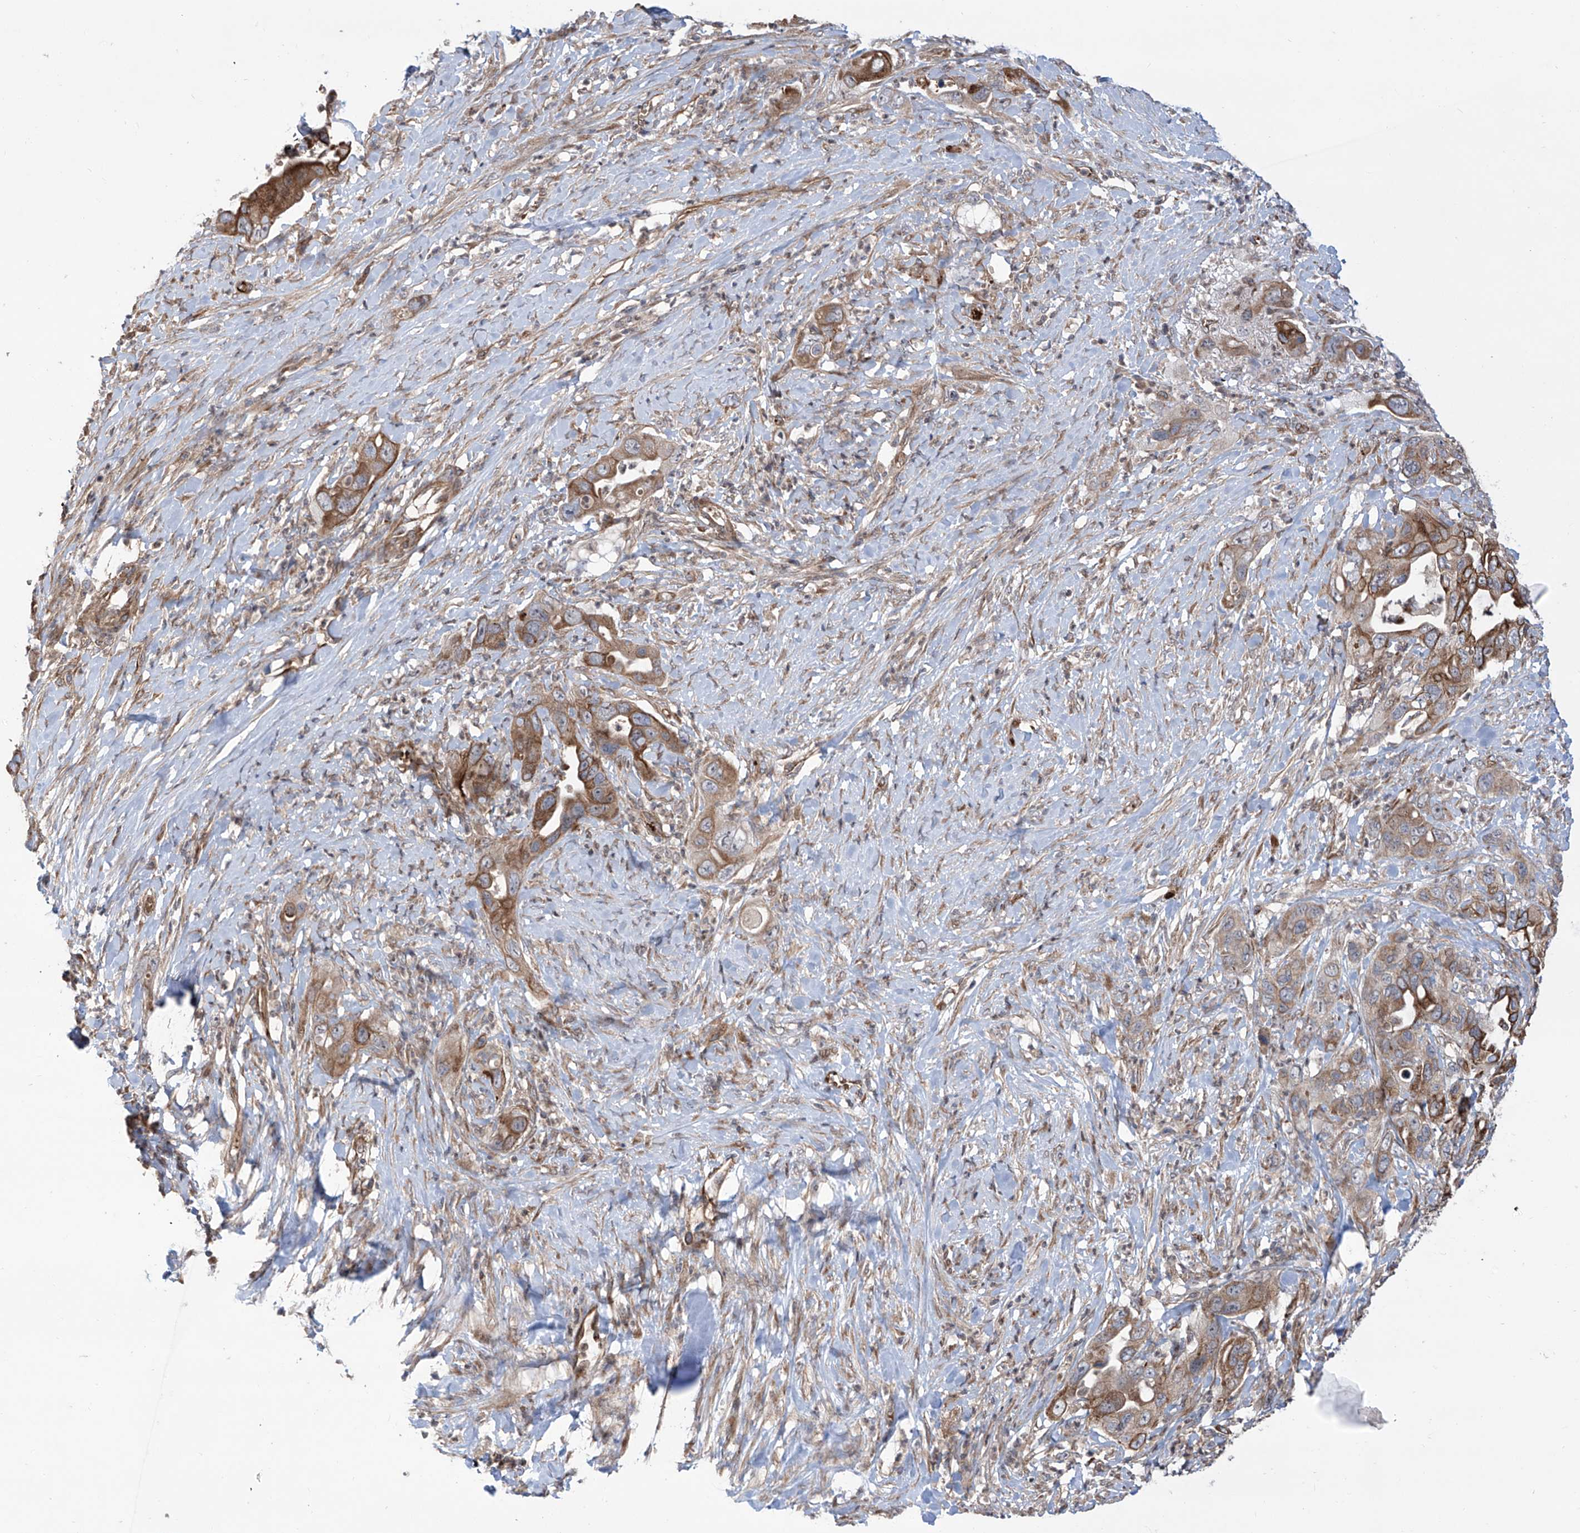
{"staining": {"intensity": "moderate", "quantity": "25%-75%", "location": "cytoplasmic/membranous"}, "tissue": "pancreatic cancer", "cell_type": "Tumor cells", "image_type": "cancer", "snomed": [{"axis": "morphology", "description": "Adenocarcinoma, NOS"}, {"axis": "topography", "description": "Pancreas"}], "caption": "IHC staining of adenocarcinoma (pancreatic), which reveals medium levels of moderate cytoplasmic/membranous positivity in approximately 25%-75% of tumor cells indicating moderate cytoplasmic/membranous protein expression. The staining was performed using DAB (brown) for protein detection and nuclei were counterstained in hematoxylin (blue).", "gene": "APAF1", "patient": {"sex": "female", "age": 71}}